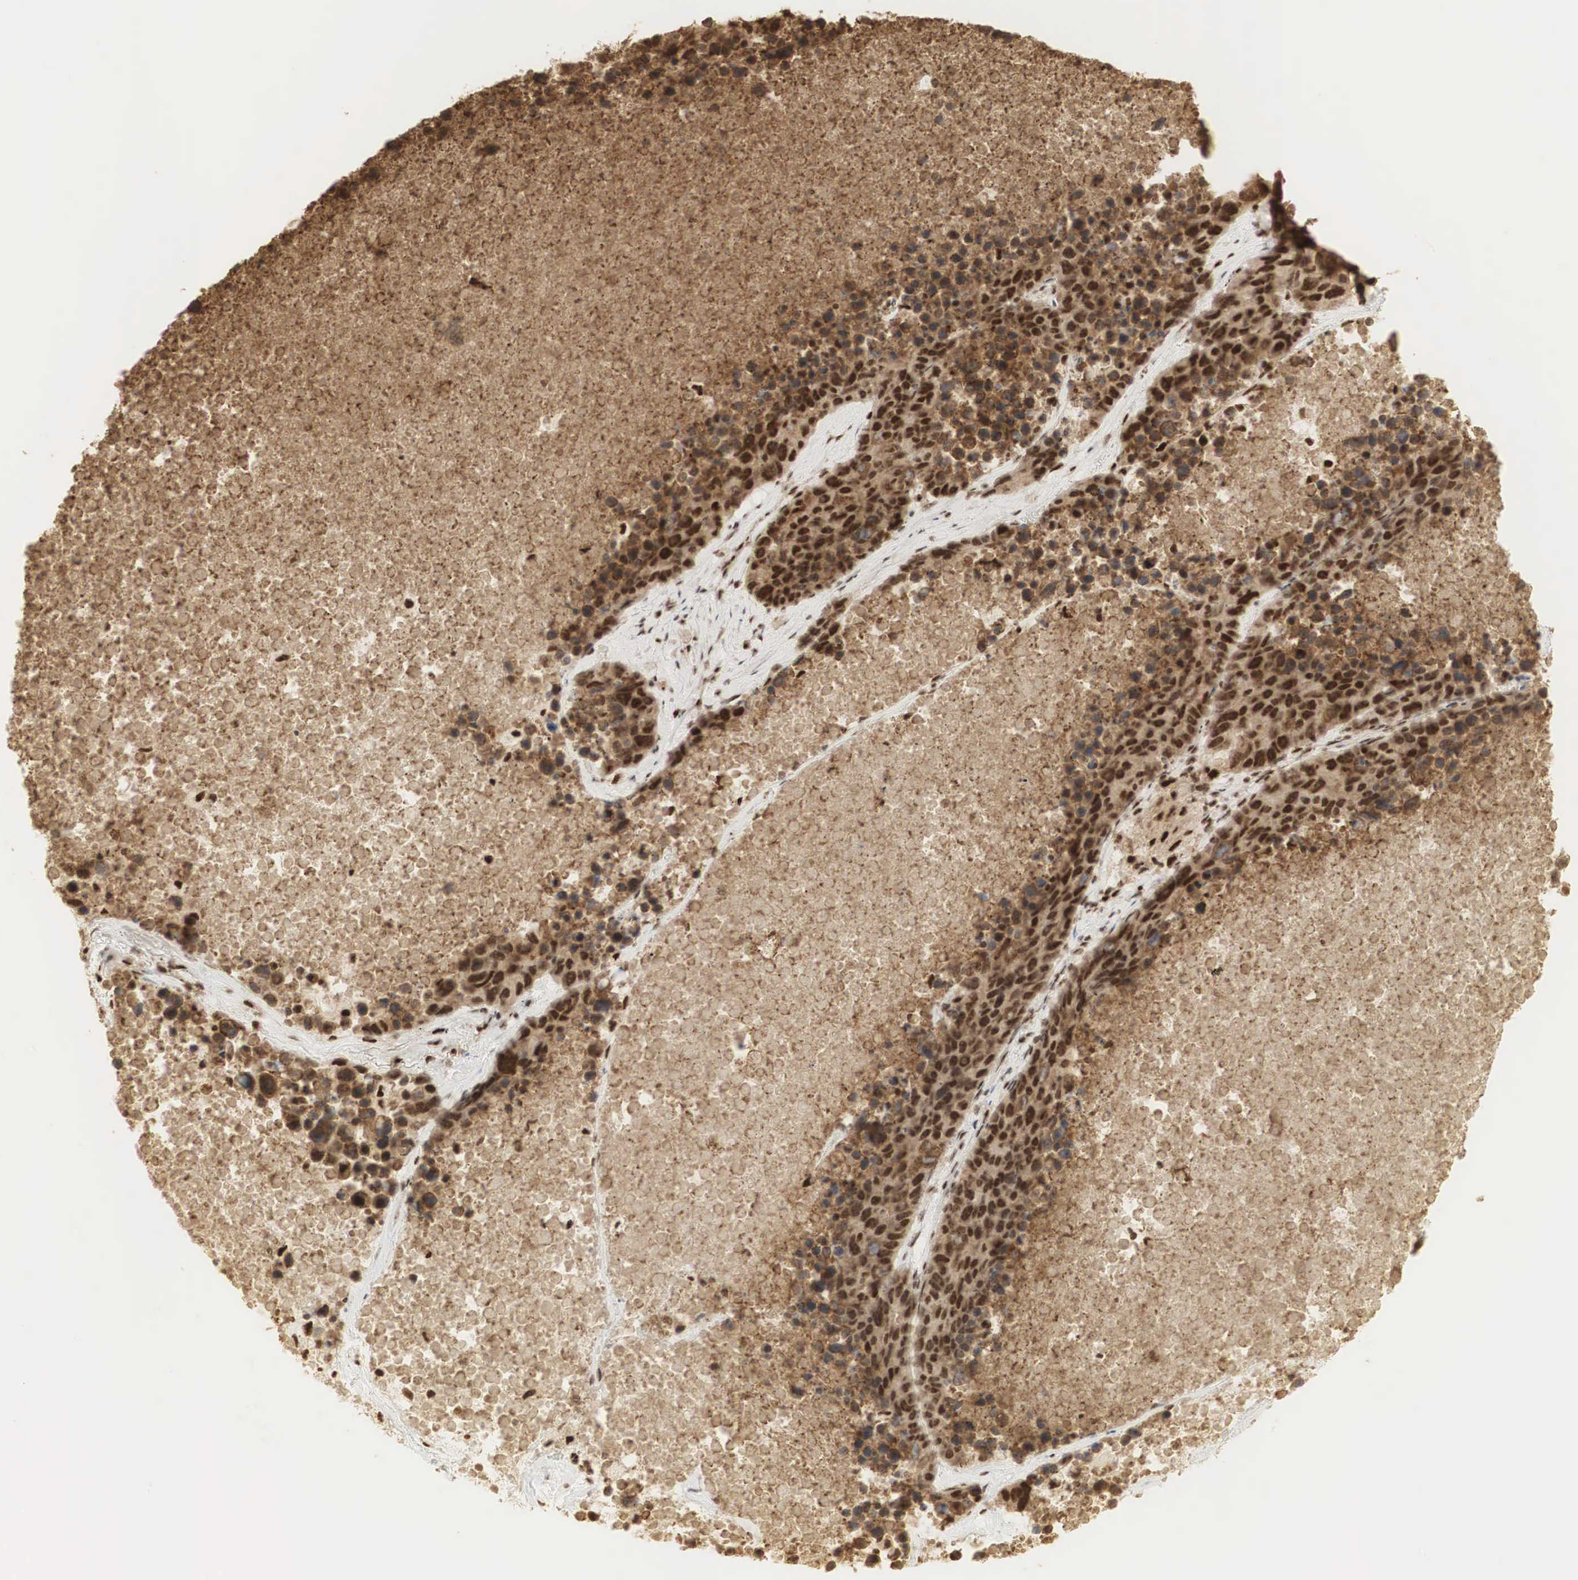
{"staining": {"intensity": "strong", "quantity": ">75%", "location": "cytoplasmic/membranous,nuclear"}, "tissue": "lung cancer", "cell_type": "Tumor cells", "image_type": "cancer", "snomed": [{"axis": "morphology", "description": "Carcinoid, malignant, NOS"}, {"axis": "topography", "description": "Lung"}], "caption": "Immunohistochemical staining of human malignant carcinoid (lung) reveals strong cytoplasmic/membranous and nuclear protein positivity in approximately >75% of tumor cells. Ihc stains the protein in brown and the nuclei are stained blue.", "gene": "RNF113A", "patient": {"sex": "male", "age": 60}}